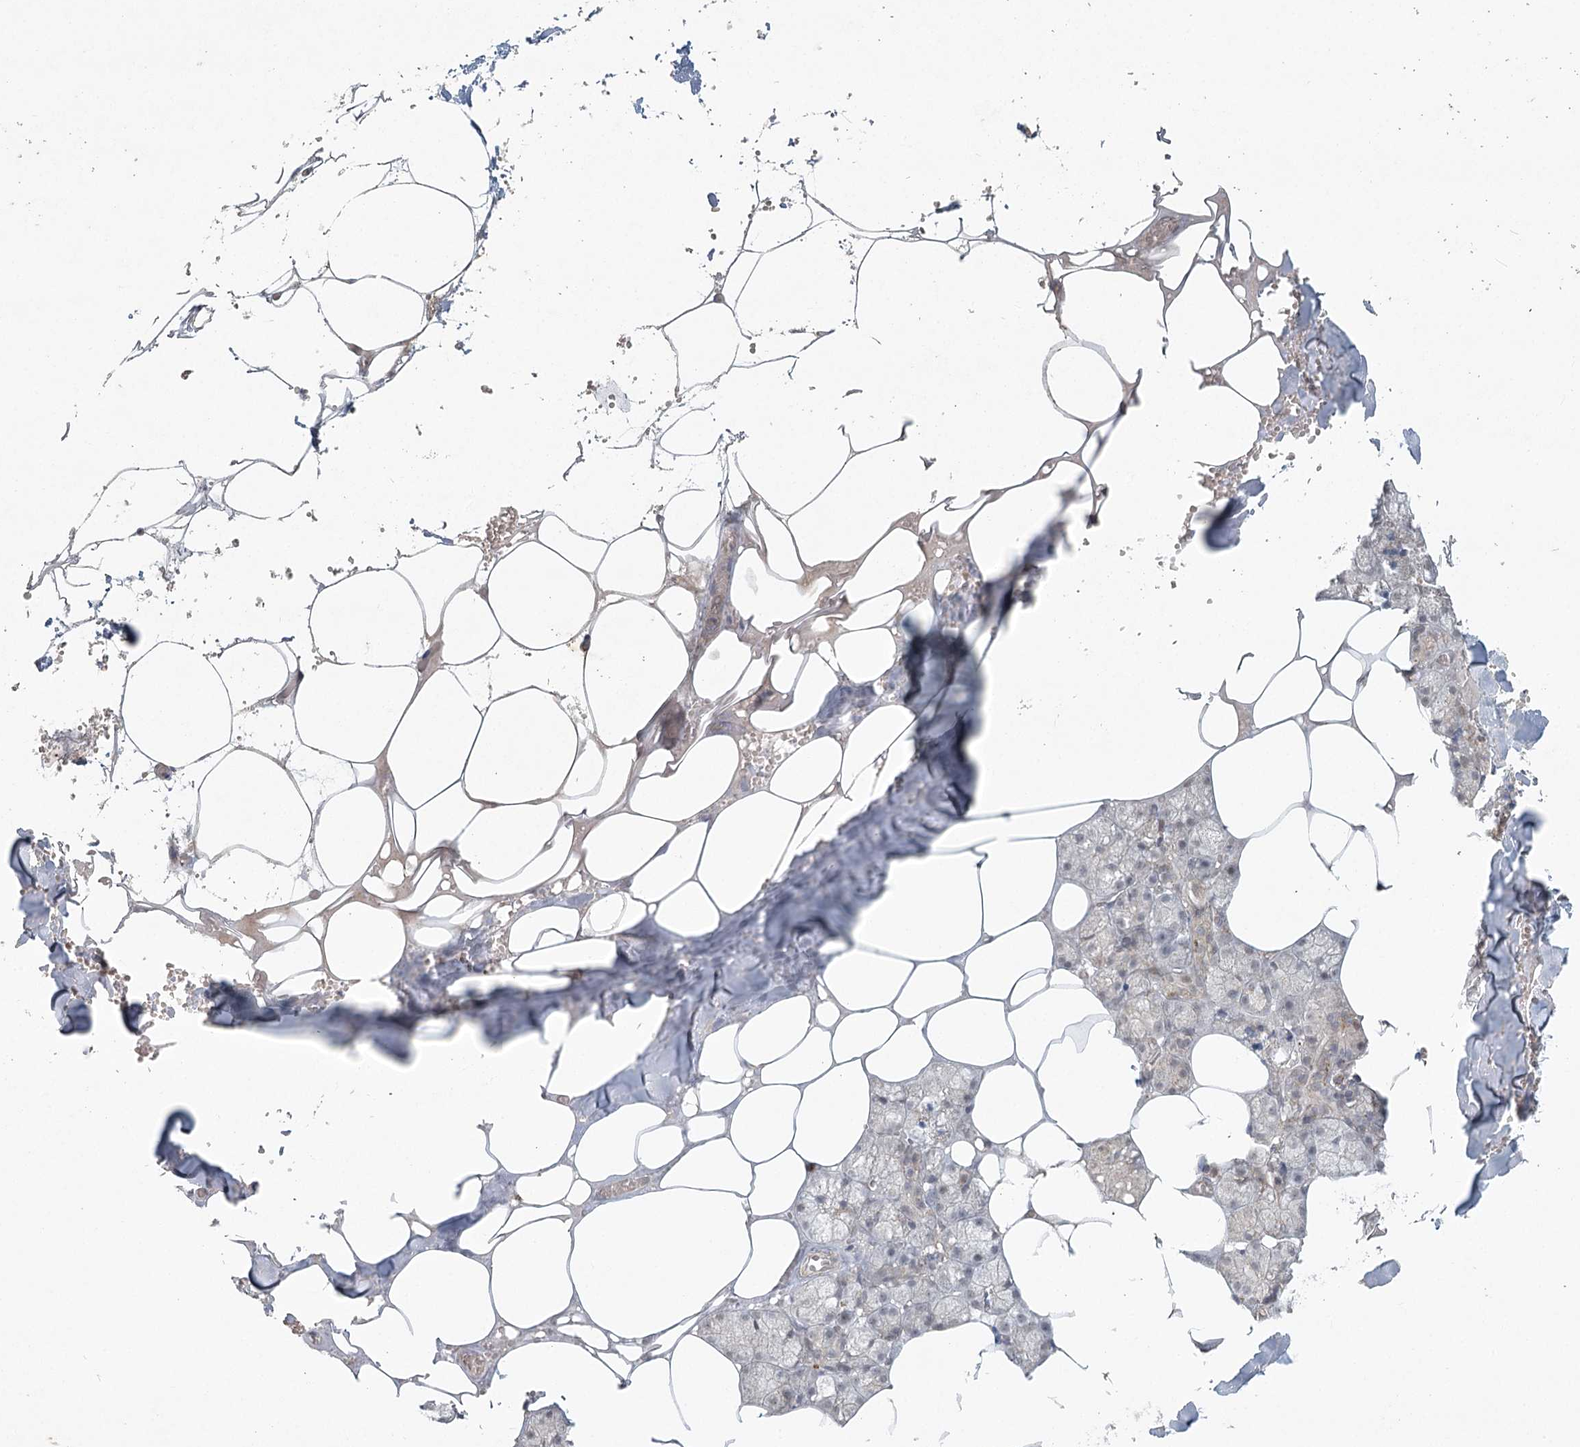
{"staining": {"intensity": "moderate", "quantity": "<25%", "location": "cytoplasmic/membranous"}, "tissue": "salivary gland", "cell_type": "Glandular cells", "image_type": "normal", "snomed": [{"axis": "morphology", "description": "Normal tissue, NOS"}, {"axis": "topography", "description": "Salivary gland"}], "caption": "Immunohistochemistry (IHC) image of benign salivary gland stained for a protein (brown), which demonstrates low levels of moderate cytoplasmic/membranous staining in about <25% of glandular cells.", "gene": "LACTB", "patient": {"sex": "male", "age": 62}}